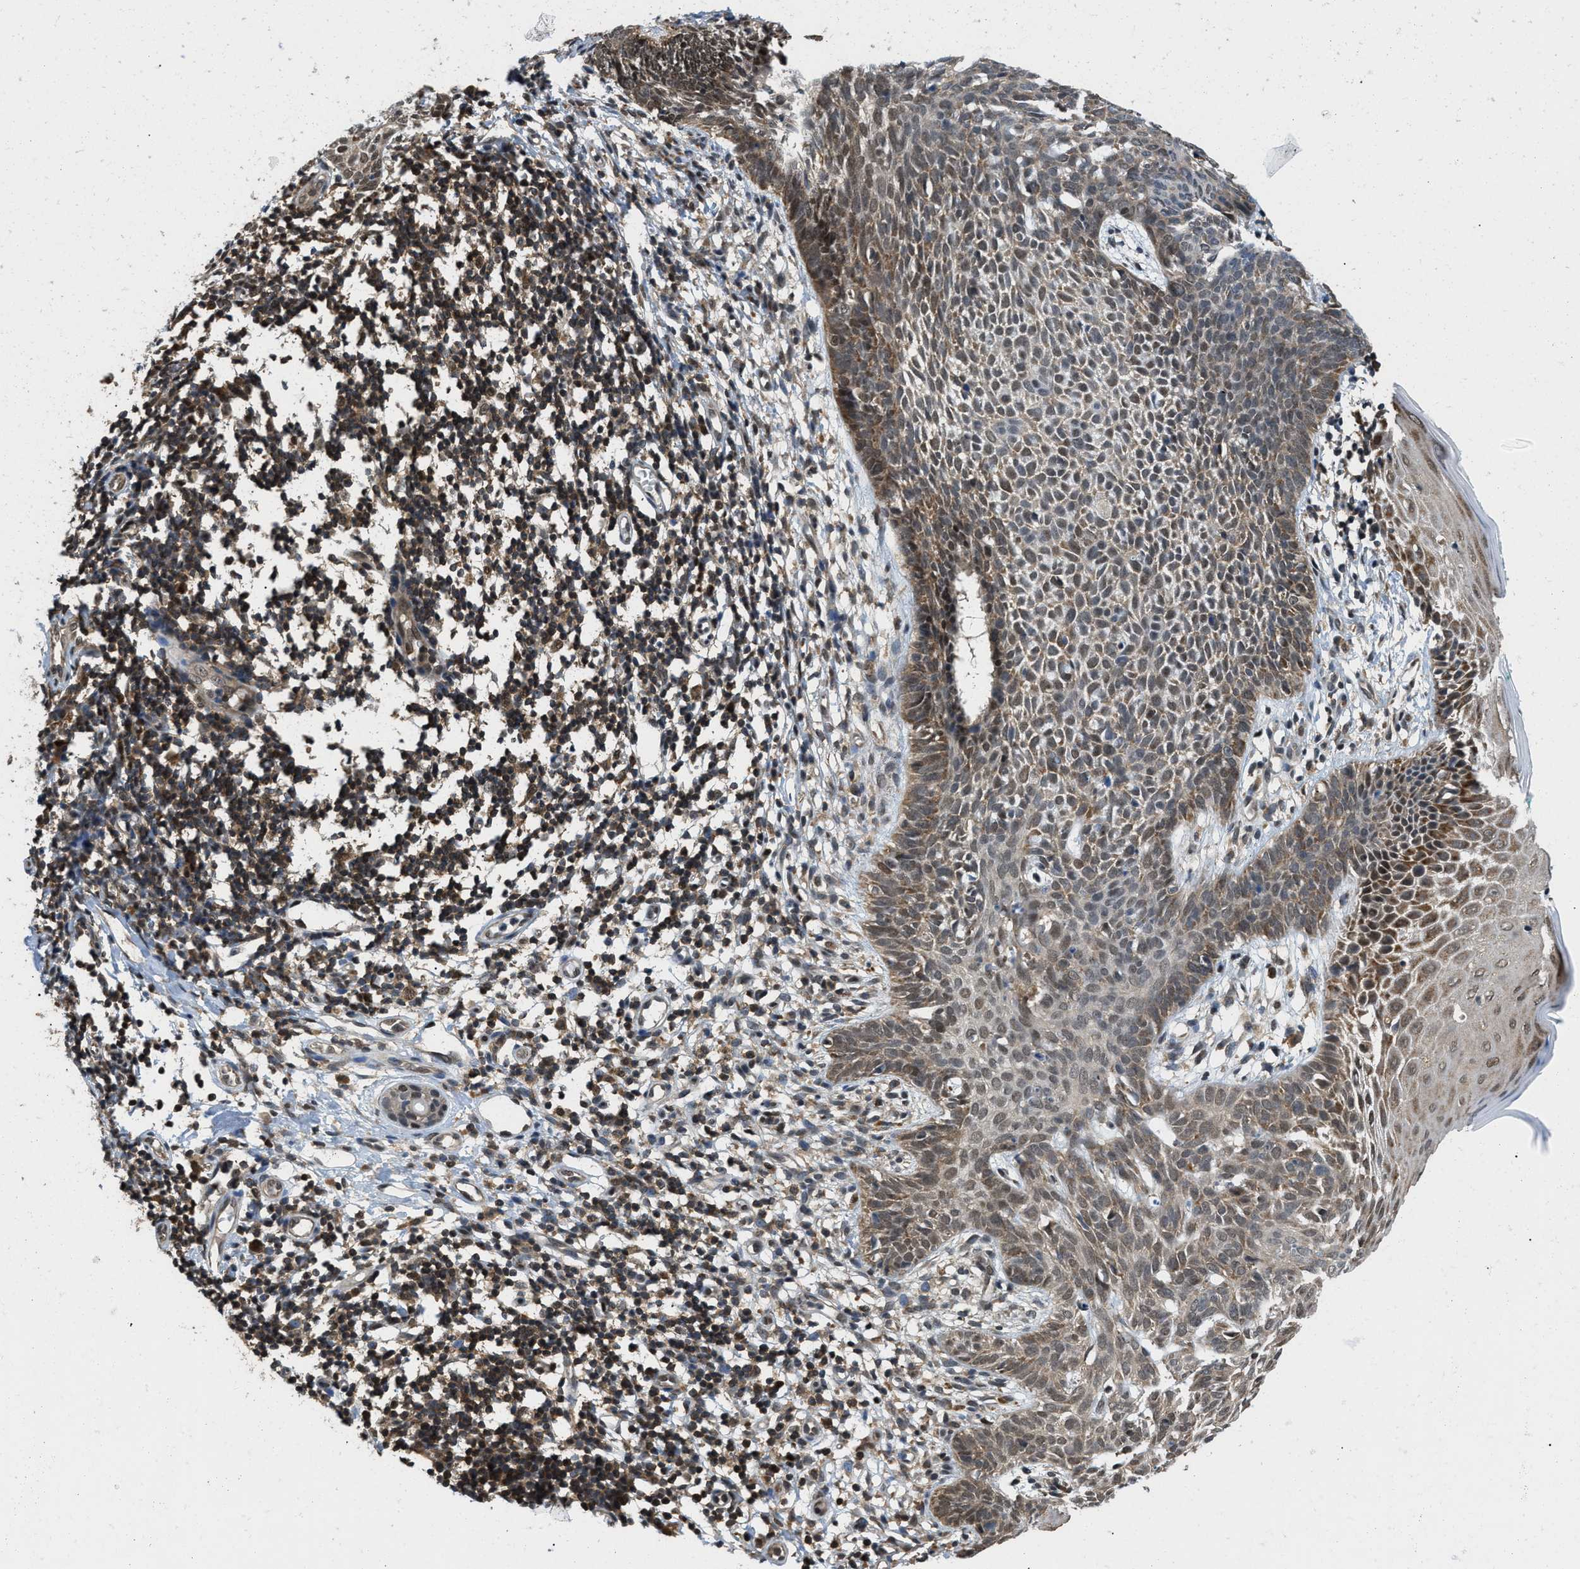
{"staining": {"intensity": "moderate", "quantity": "25%-75%", "location": "cytoplasmic/membranous,nuclear"}, "tissue": "skin cancer", "cell_type": "Tumor cells", "image_type": "cancer", "snomed": [{"axis": "morphology", "description": "Basal cell carcinoma"}, {"axis": "topography", "description": "Skin"}], "caption": "Immunohistochemistry (DAB) staining of human skin cancer demonstrates moderate cytoplasmic/membranous and nuclear protein staining in approximately 25%-75% of tumor cells.", "gene": "ATF7IP", "patient": {"sex": "male", "age": 60}}